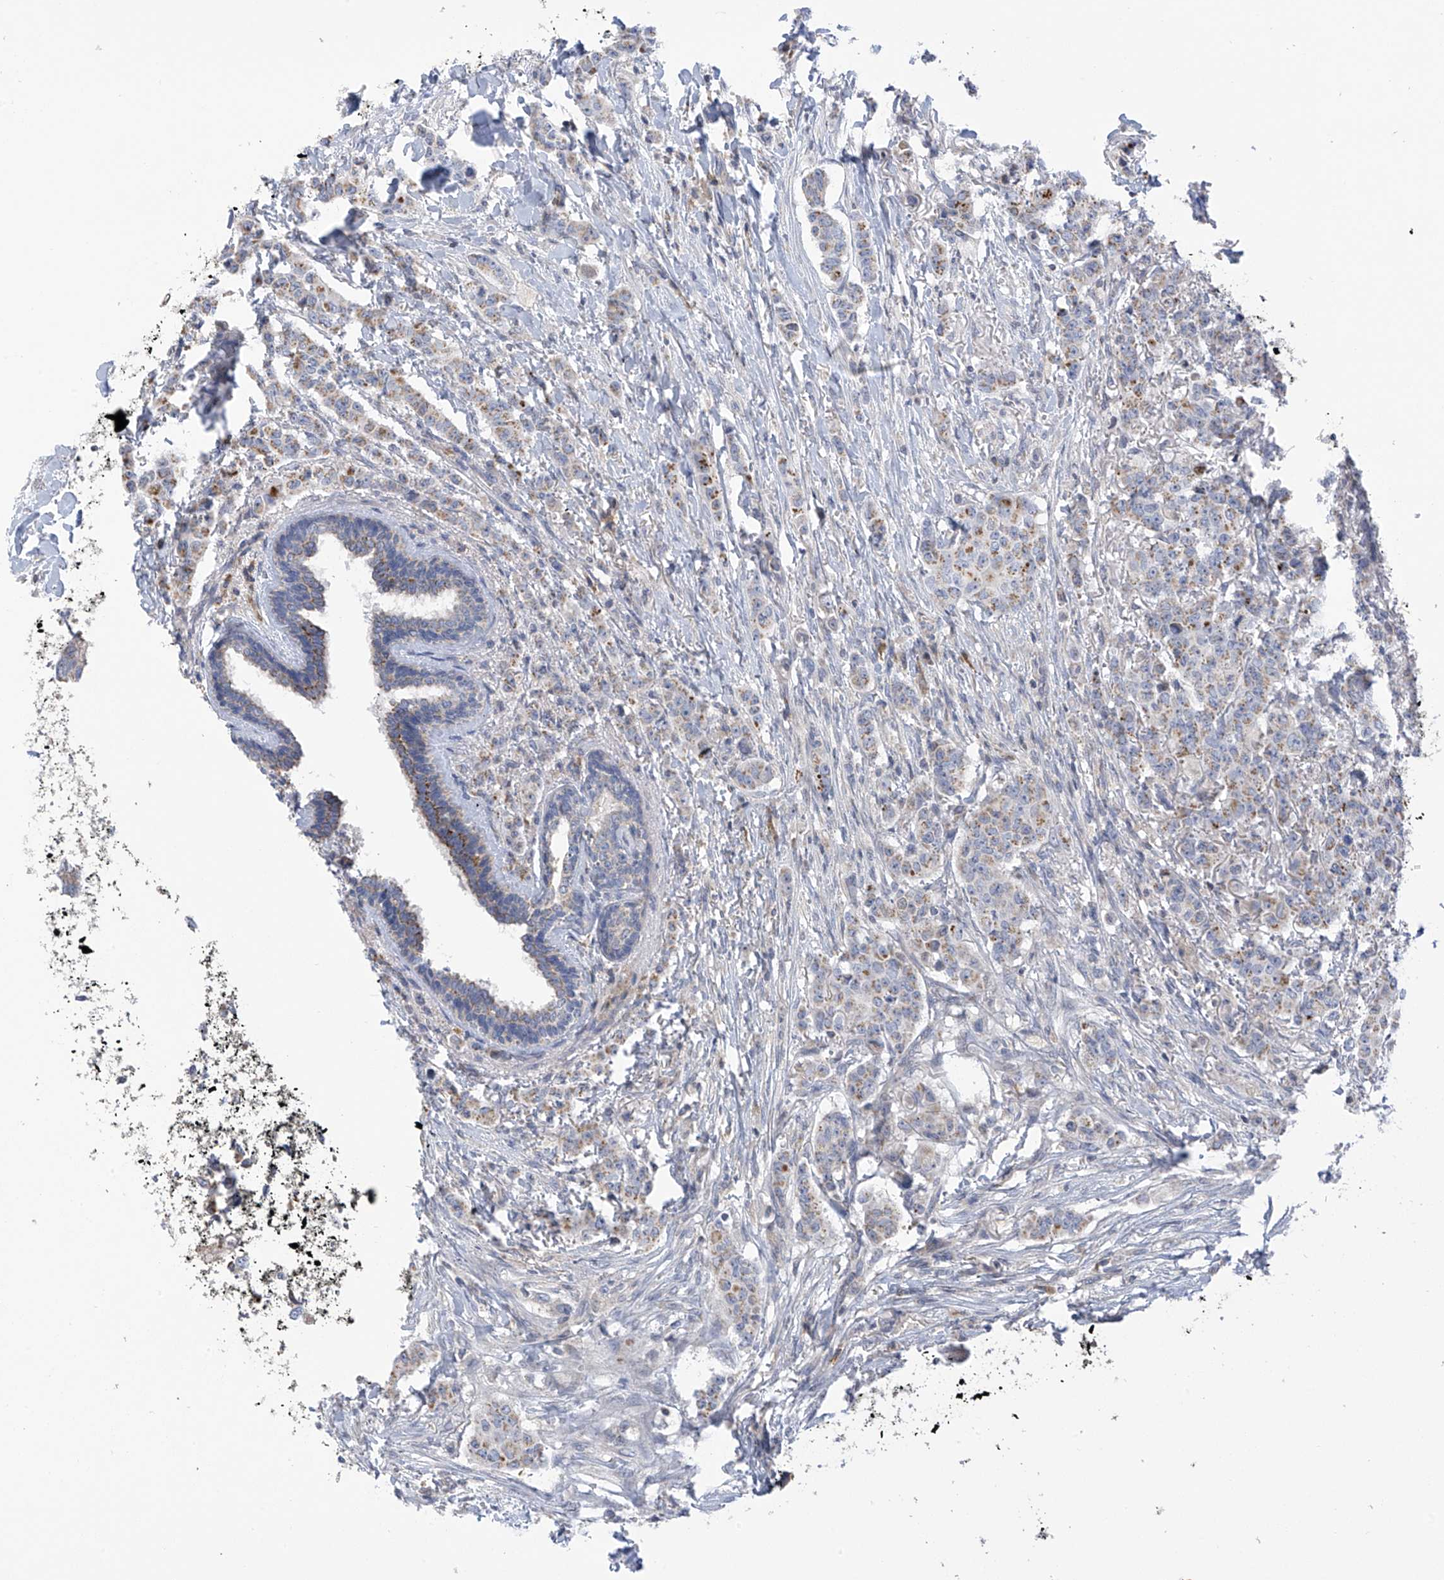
{"staining": {"intensity": "moderate", "quantity": "<25%", "location": "cytoplasmic/membranous"}, "tissue": "breast cancer", "cell_type": "Tumor cells", "image_type": "cancer", "snomed": [{"axis": "morphology", "description": "Duct carcinoma"}, {"axis": "topography", "description": "Breast"}], "caption": "Protein staining of breast invasive ductal carcinoma tissue reveals moderate cytoplasmic/membranous expression in approximately <25% of tumor cells. Nuclei are stained in blue.", "gene": "SLCO4A1", "patient": {"sex": "female", "age": 40}}